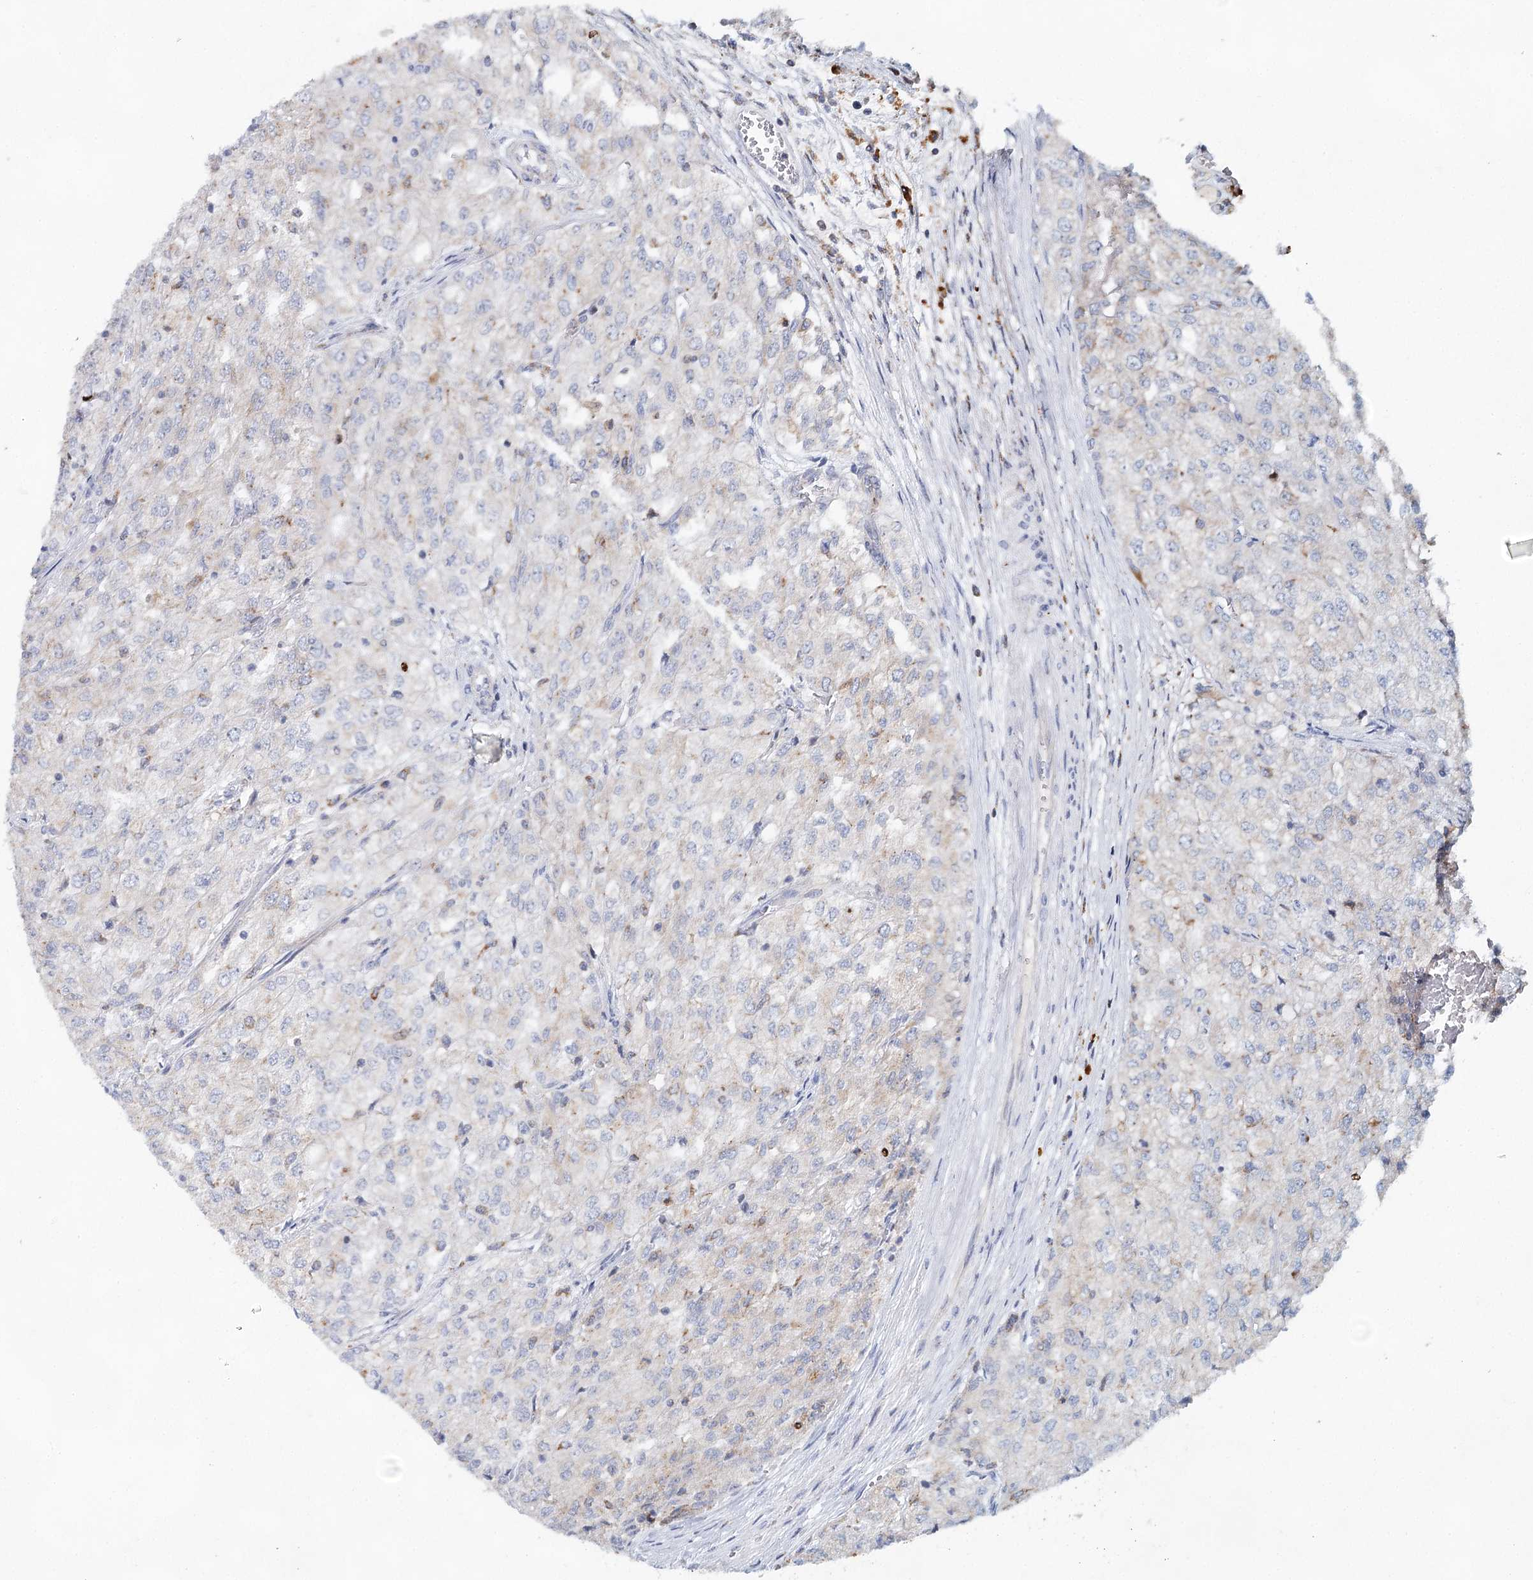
{"staining": {"intensity": "negative", "quantity": "none", "location": "none"}, "tissue": "renal cancer", "cell_type": "Tumor cells", "image_type": "cancer", "snomed": [{"axis": "morphology", "description": "Adenocarcinoma, NOS"}, {"axis": "topography", "description": "Kidney"}], "caption": "Renal adenocarcinoma was stained to show a protein in brown. There is no significant staining in tumor cells.", "gene": "XPO6", "patient": {"sex": "female", "age": 54}}